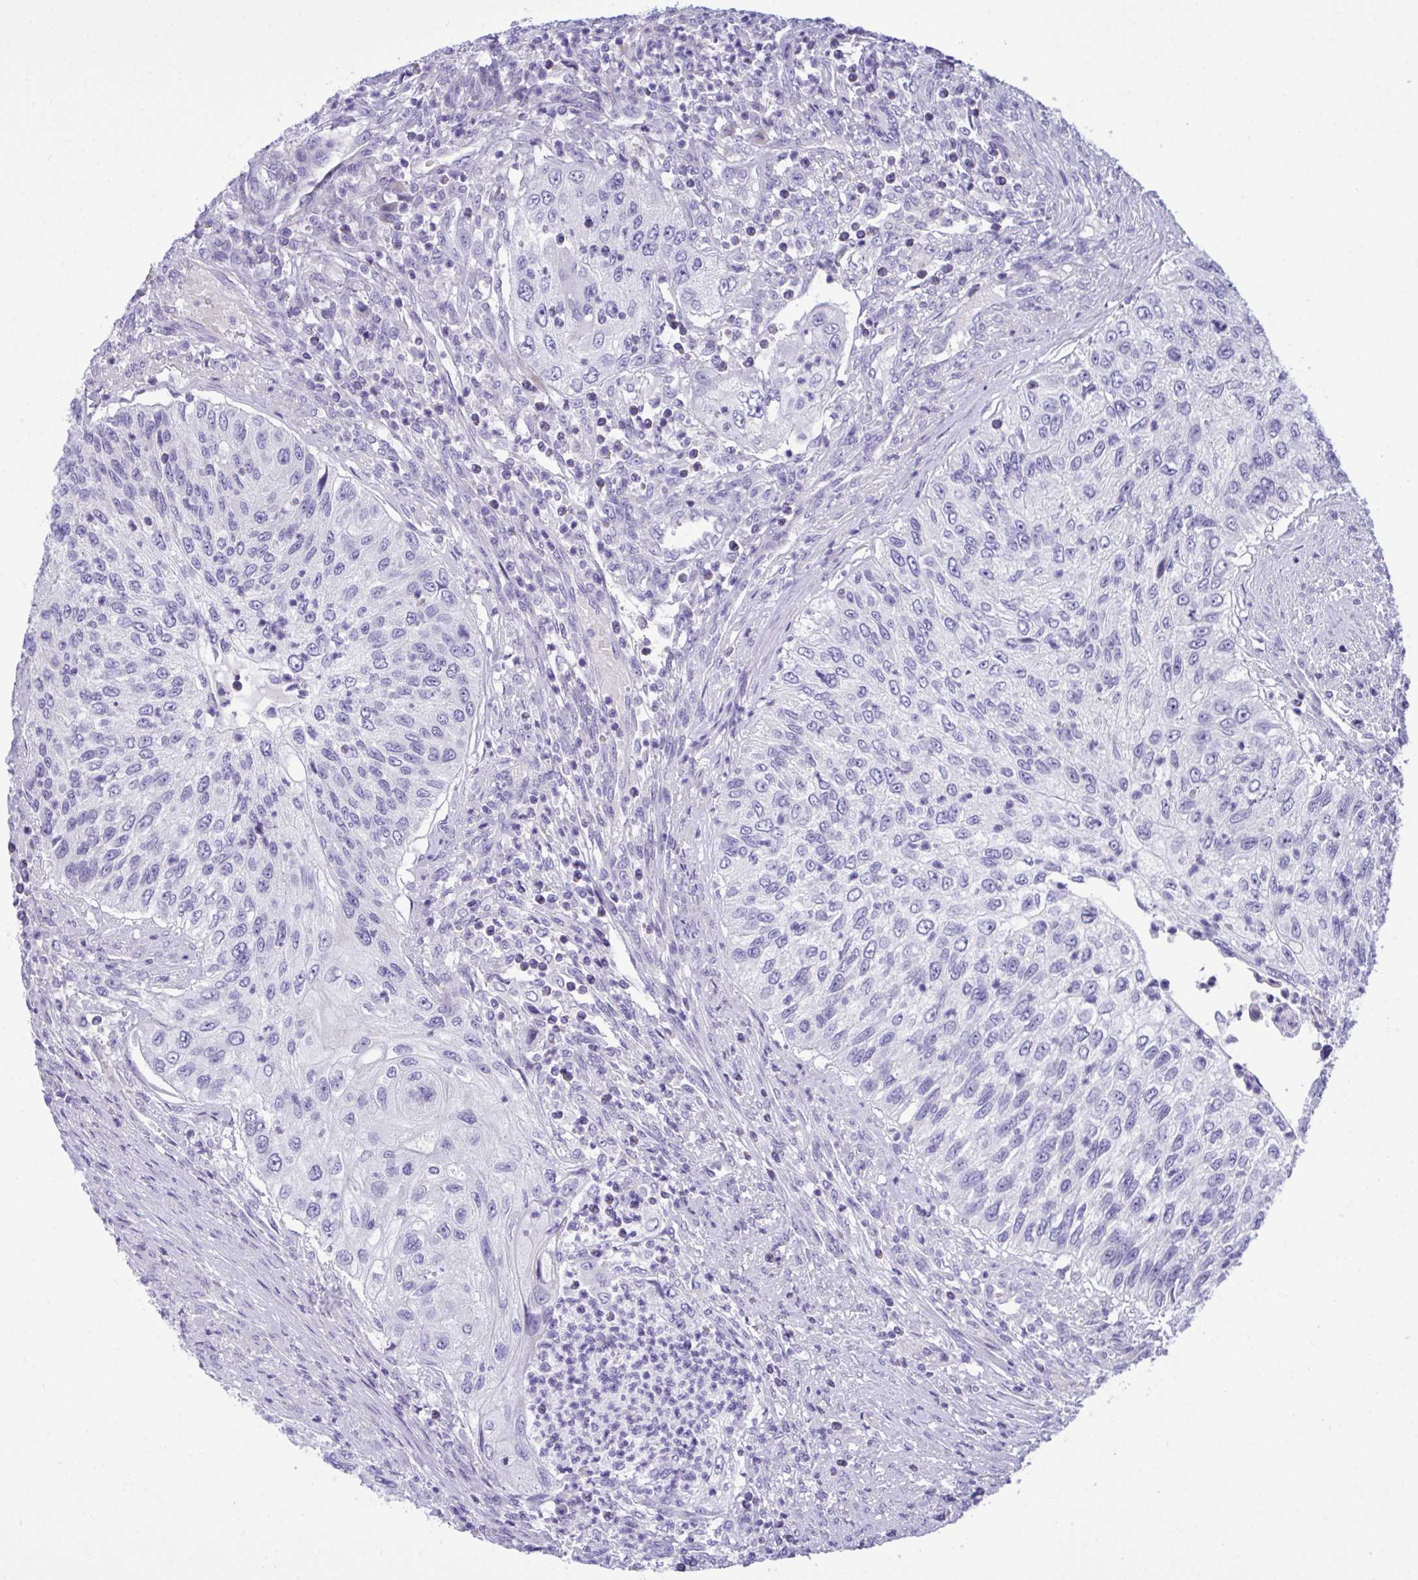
{"staining": {"intensity": "negative", "quantity": "none", "location": "none"}, "tissue": "urothelial cancer", "cell_type": "Tumor cells", "image_type": "cancer", "snomed": [{"axis": "morphology", "description": "Urothelial carcinoma, High grade"}, {"axis": "topography", "description": "Urinary bladder"}], "caption": "Immunohistochemical staining of human urothelial carcinoma (high-grade) reveals no significant positivity in tumor cells.", "gene": "WDR97", "patient": {"sex": "female", "age": 60}}